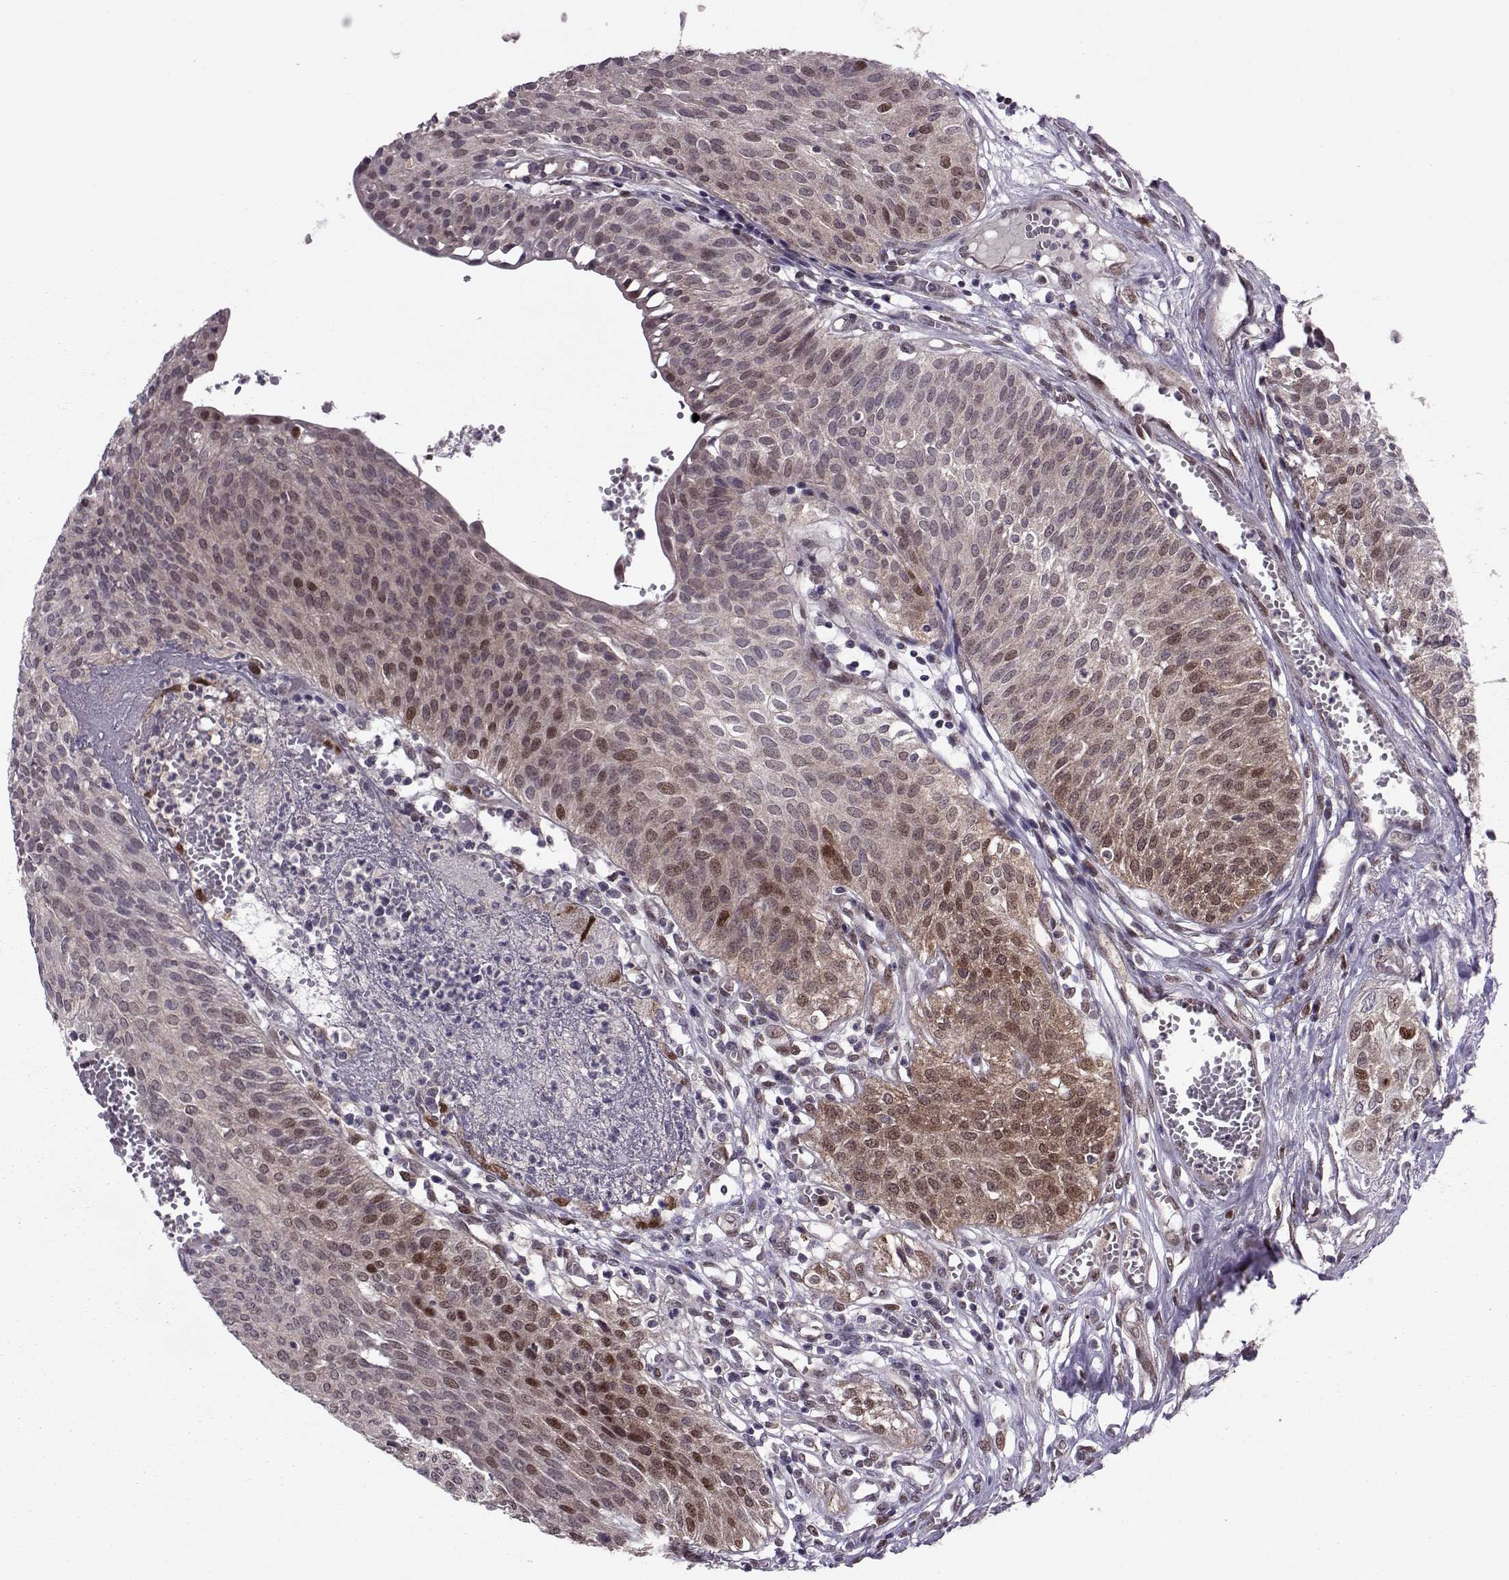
{"staining": {"intensity": "moderate", "quantity": "25%-75%", "location": "cytoplasmic/membranous,nuclear"}, "tissue": "urothelial cancer", "cell_type": "Tumor cells", "image_type": "cancer", "snomed": [{"axis": "morphology", "description": "Urothelial carcinoma, High grade"}, {"axis": "topography", "description": "Urinary bladder"}], "caption": "Immunohistochemistry staining of urothelial carcinoma (high-grade), which shows medium levels of moderate cytoplasmic/membranous and nuclear positivity in approximately 25%-75% of tumor cells indicating moderate cytoplasmic/membranous and nuclear protein staining. The staining was performed using DAB (3,3'-diaminobenzidine) (brown) for protein detection and nuclei were counterstained in hematoxylin (blue).", "gene": "CDK4", "patient": {"sex": "male", "age": 57}}